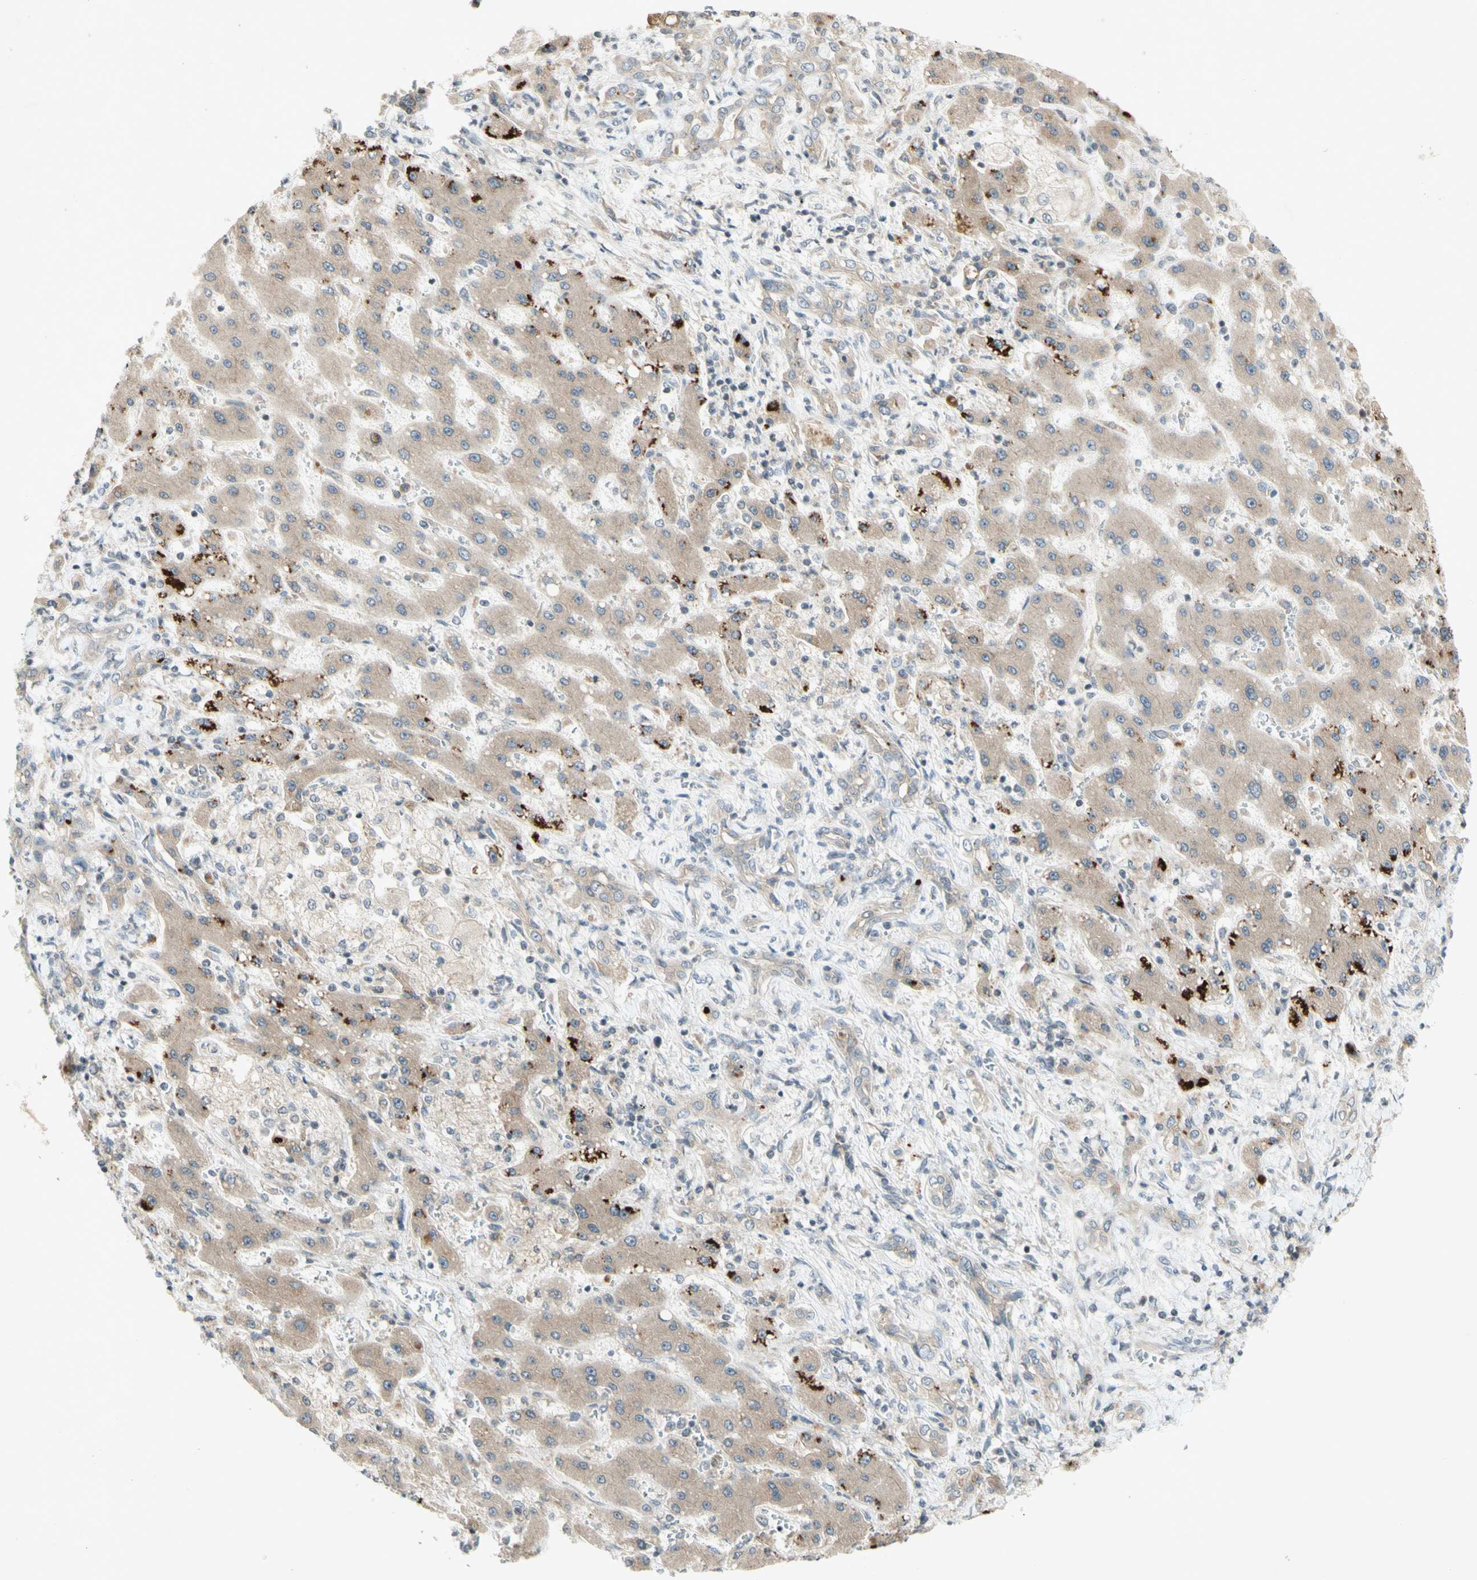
{"staining": {"intensity": "weak", "quantity": "25%-75%", "location": "cytoplasmic/membranous"}, "tissue": "liver cancer", "cell_type": "Tumor cells", "image_type": "cancer", "snomed": [{"axis": "morphology", "description": "Cholangiocarcinoma"}, {"axis": "topography", "description": "Liver"}], "caption": "Tumor cells exhibit low levels of weak cytoplasmic/membranous expression in approximately 25%-75% of cells in liver cancer (cholangiocarcinoma).", "gene": "ETF1", "patient": {"sex": "male", "age": 50}}